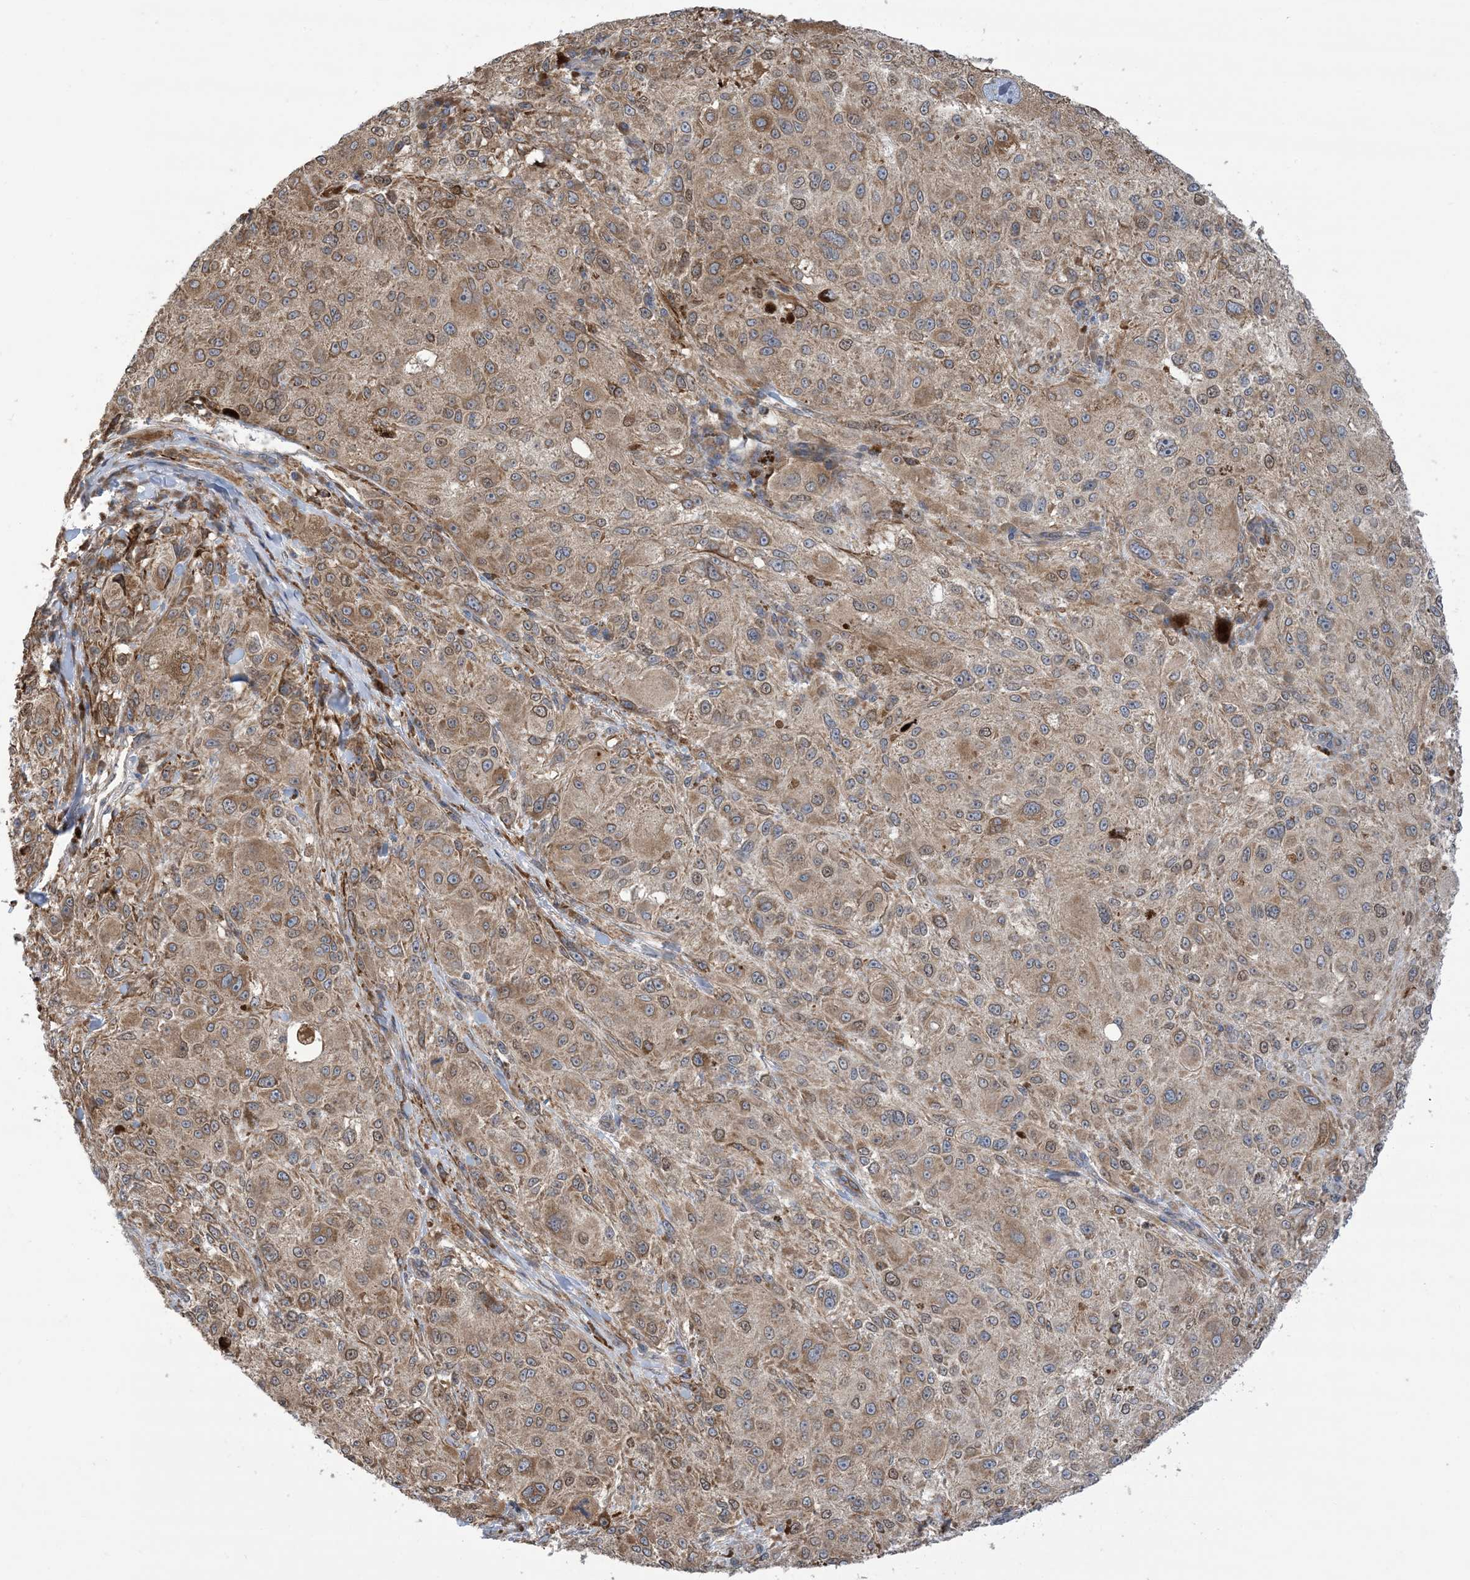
{"staining": {"intensity": "moderate", "quantity": ">75%", "location": "cytoplasmic/membranous"}, "tissue": "melanoma", "cell_type": "Tumor cells", "image_type": "cancer", "snomed": [{"axis": "morphology", "description": "Necrosis, NOS"}, {"axis": "morphology", "description": "Malignant melanoma, NOS"}, {"axis": "topography", "description": "Skin"}], "caption": "IHC image of neoplastic tissue: human malignant melanoma stained using IHC demonstrates medium levels of moderate protein expression localized specifically in the cytoplasmic/membranous of tumor cells, appearing as a cytoplasmic/membranous brown color.", "gene": "CLEC16A", "patient": {"sex": "female", "age": 87}}